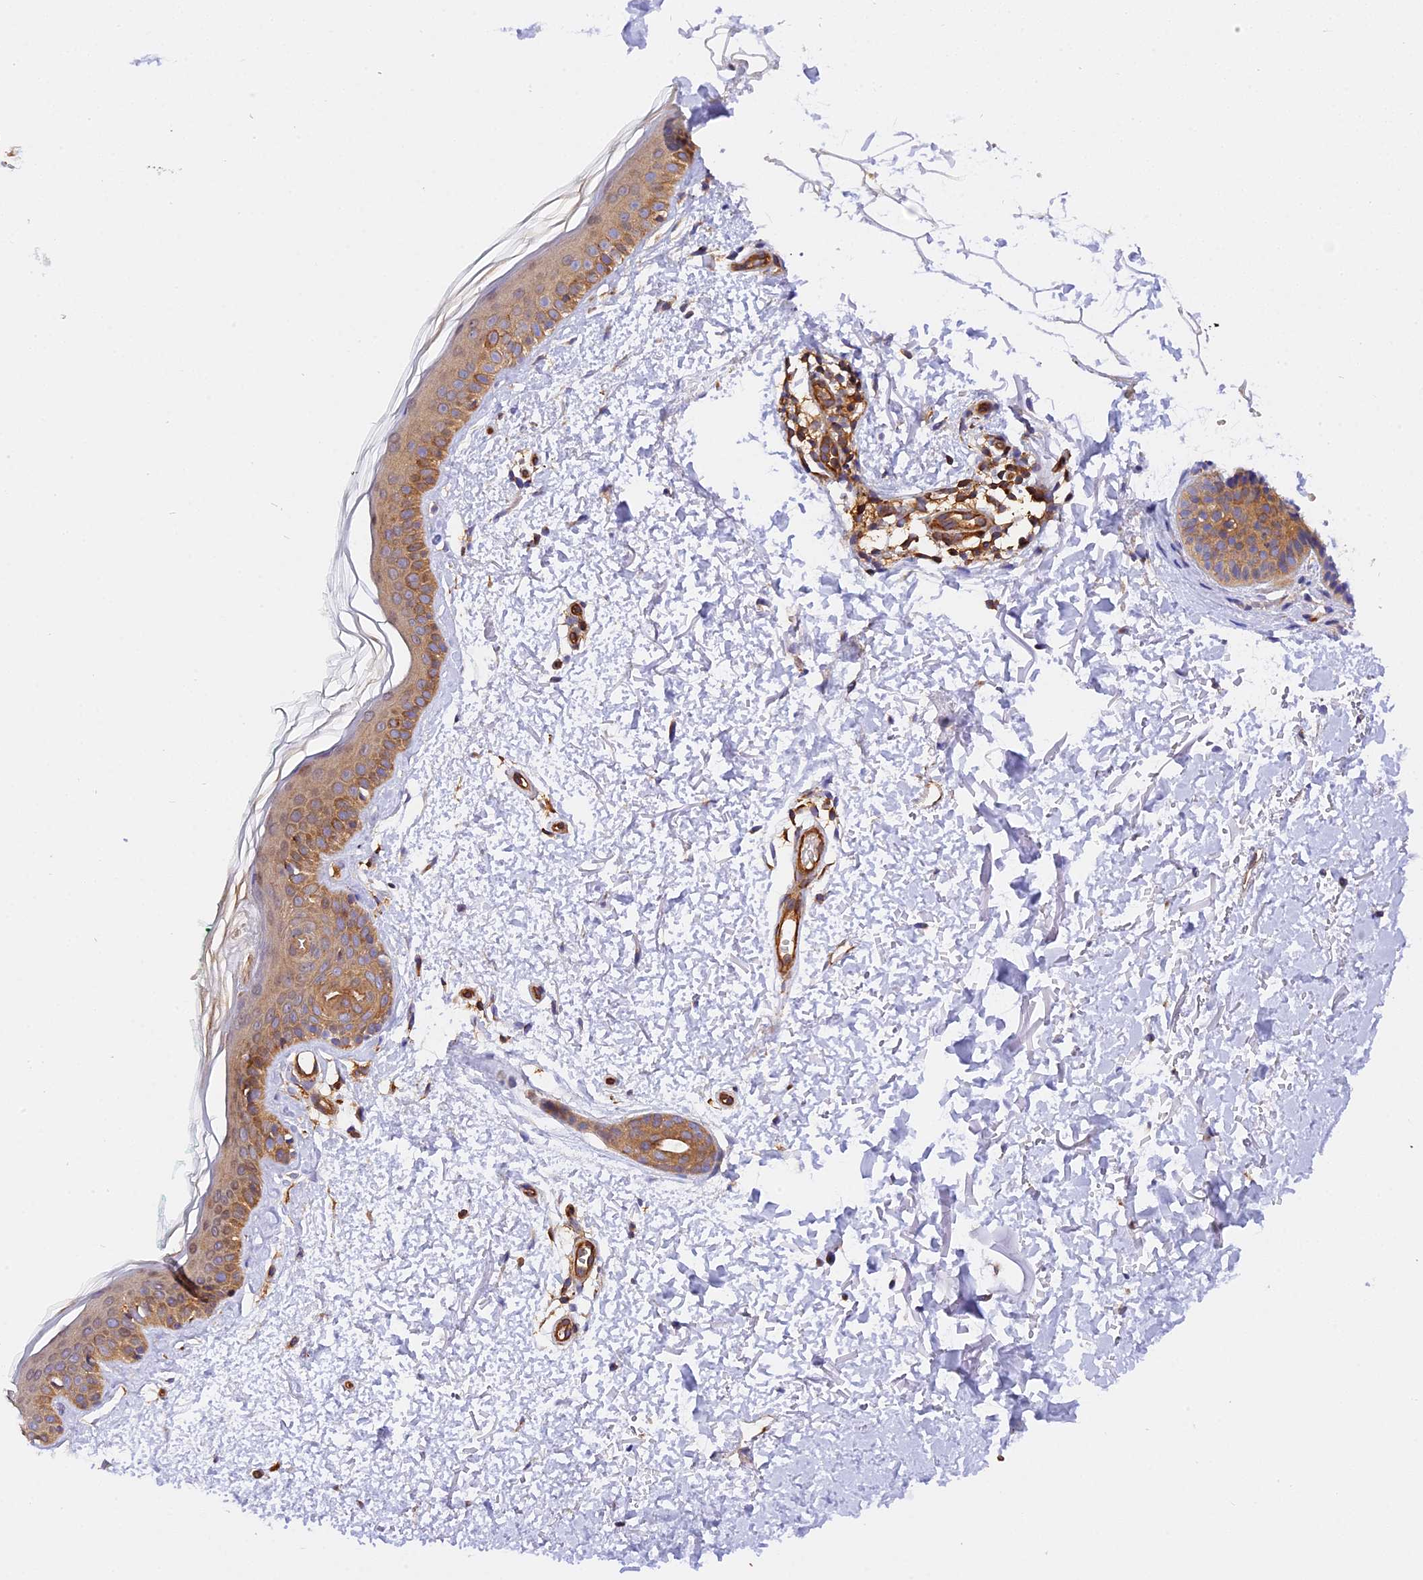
{"staining": {"intensity": "negative", "quantity": "none", "location": "none"}, "tissue": "skin", "cell_type": "Fibroblasts", "image_type": "normal", "snomed": [{"axis": "morphology", "description": "Normal tissue, NOS"}, {"axis": "topography", "description": "Skin"}], "caption": "Immunohistochemistry (IHC) of unremarkable skin displays no positivity in fibroblasts.", "gene": "C5orf22", "patient": {"sex": "male", "age": 66}}